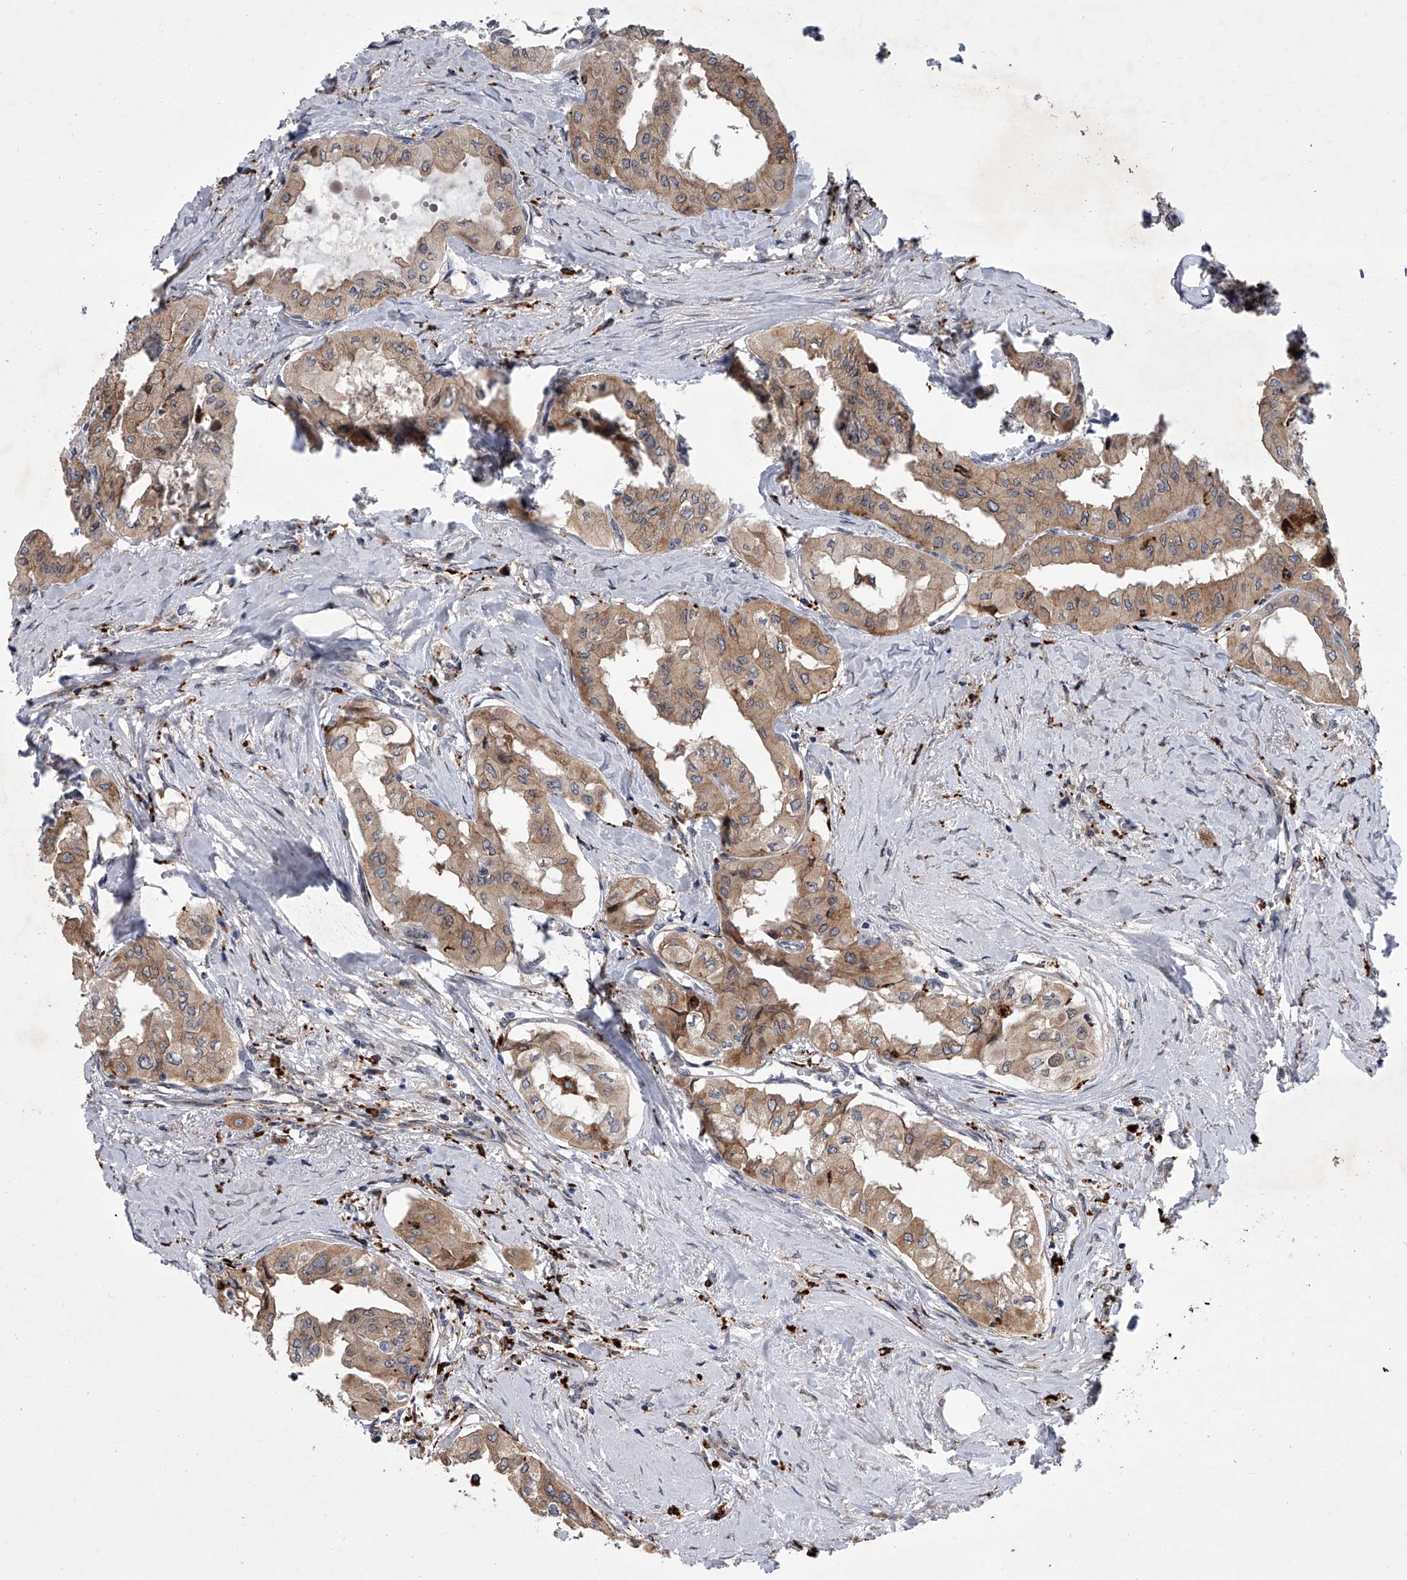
{"staining": {"intensity": "moderate", "quantity": ">75%", "location": "cytoplasmic/membranous"}, "tissue": "thyroid cancer", "cell_type": "Tumor cells", "image_type": "cancer", "snomed": [{"axis": "morphology", "description": "Papillary adenocarcinoma, NOS"}, {"axis": "topography", "description": "Thyroid gland"}], "caption": "DAB immunohistochemical staining of thyroid cancer (papillary adenocarcinoma) demonstrates moderate cytoplasmic/membranous protein expression in approximately >75% of tumor cells.", "gene": "TRIM8", "patient": {"sex": "female", "age": 59}}